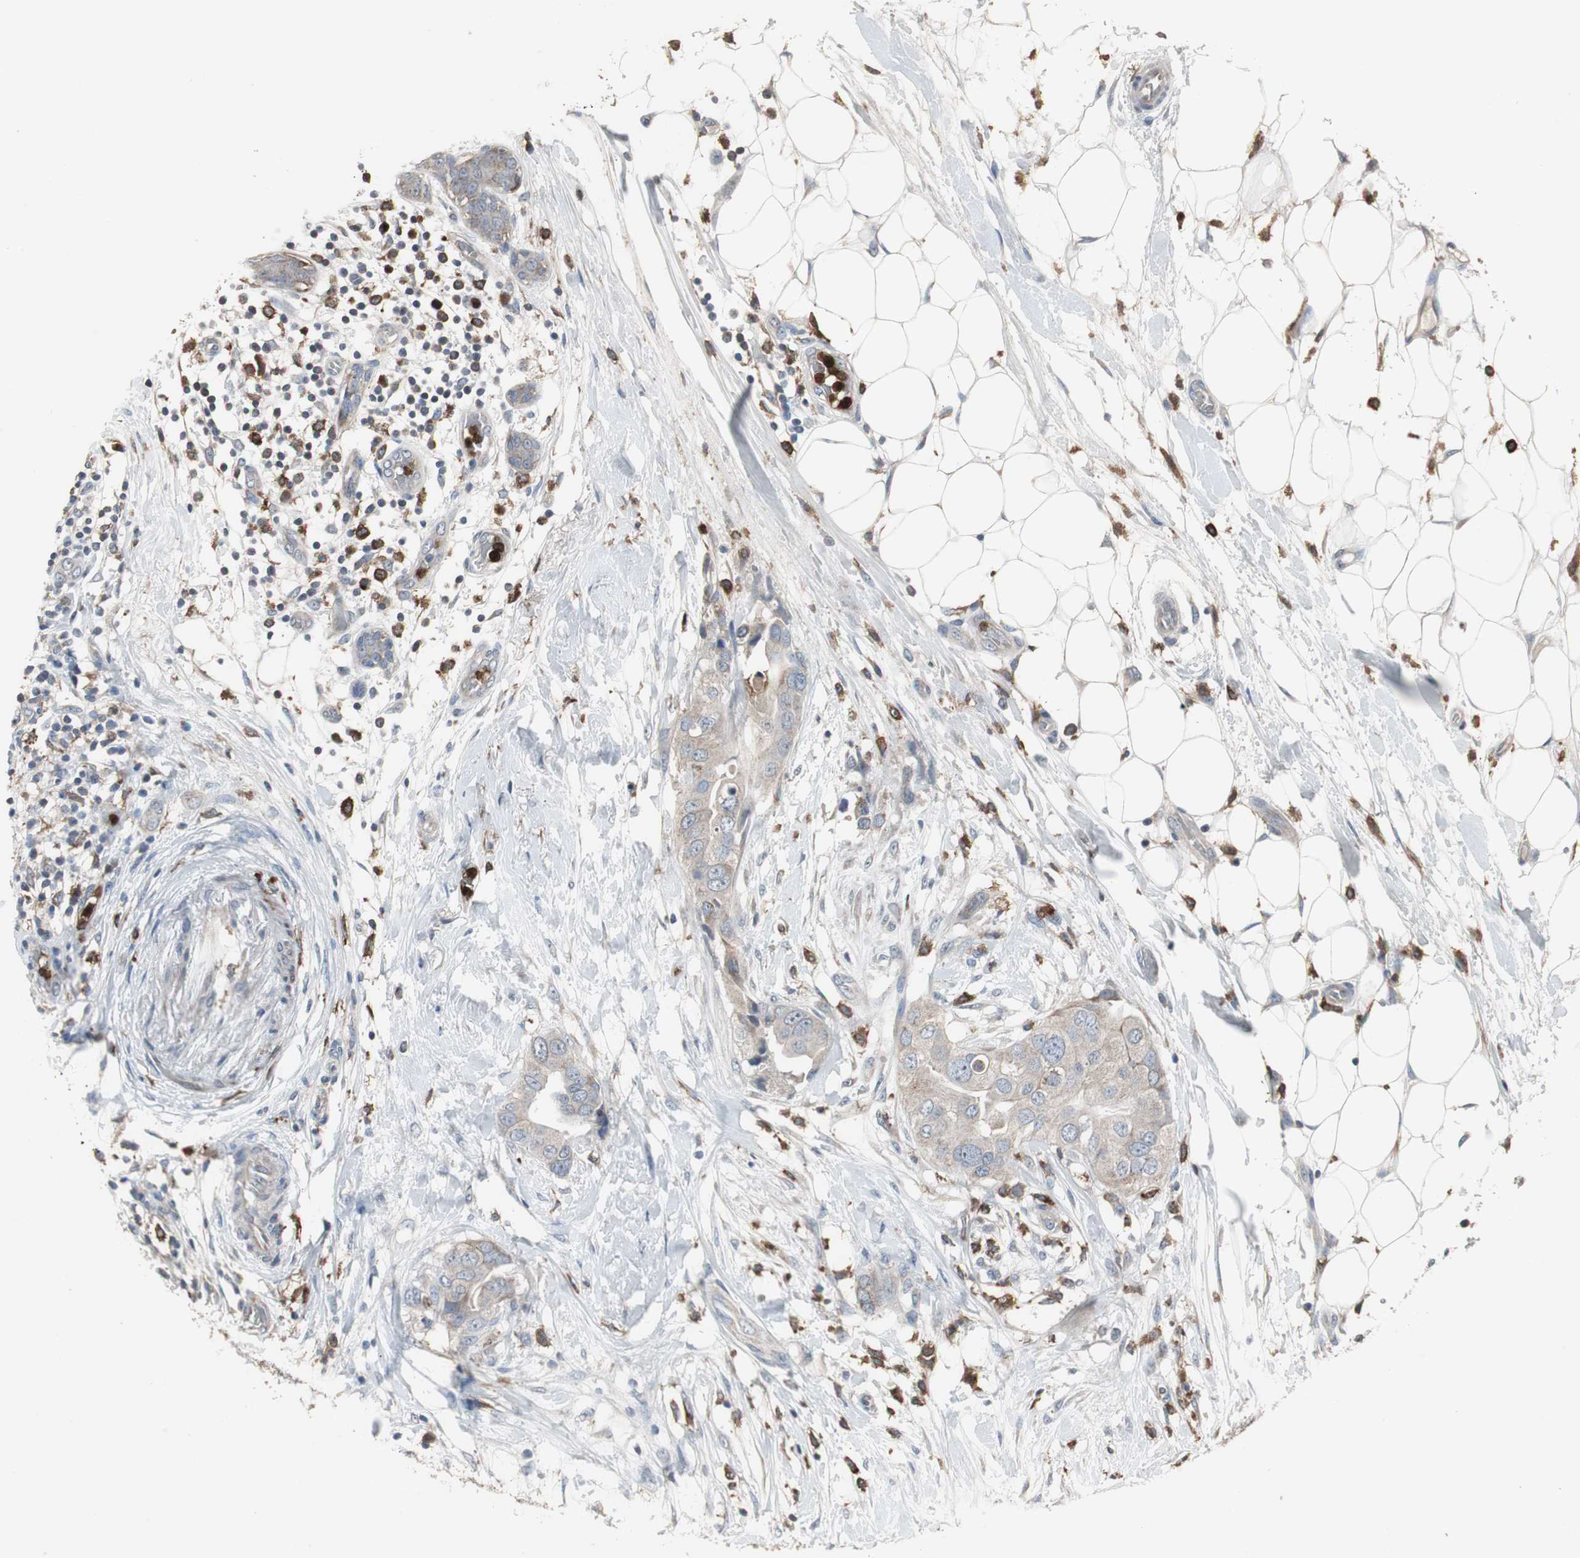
{"staining": {"intensity": "weak", "quantity": "25%-75%", "location": "cytoplasmic/membranous"}, "tissue": "breast cancer", "cell_type": "Tumor cells", "image_type": "cancer", "snomed": [{"axis": "morphology", "description": "Duct carcinoma"}, {"axis": "topography", "description": "Breast"}], "caption": "Protein expression by IHC reveals weak cytoplasmic/membranous expression in approximately 25%-75% of tumor cells in breast cancer.", "gene": "NCF2", "patient": {"sex": "female", "age": 40}}